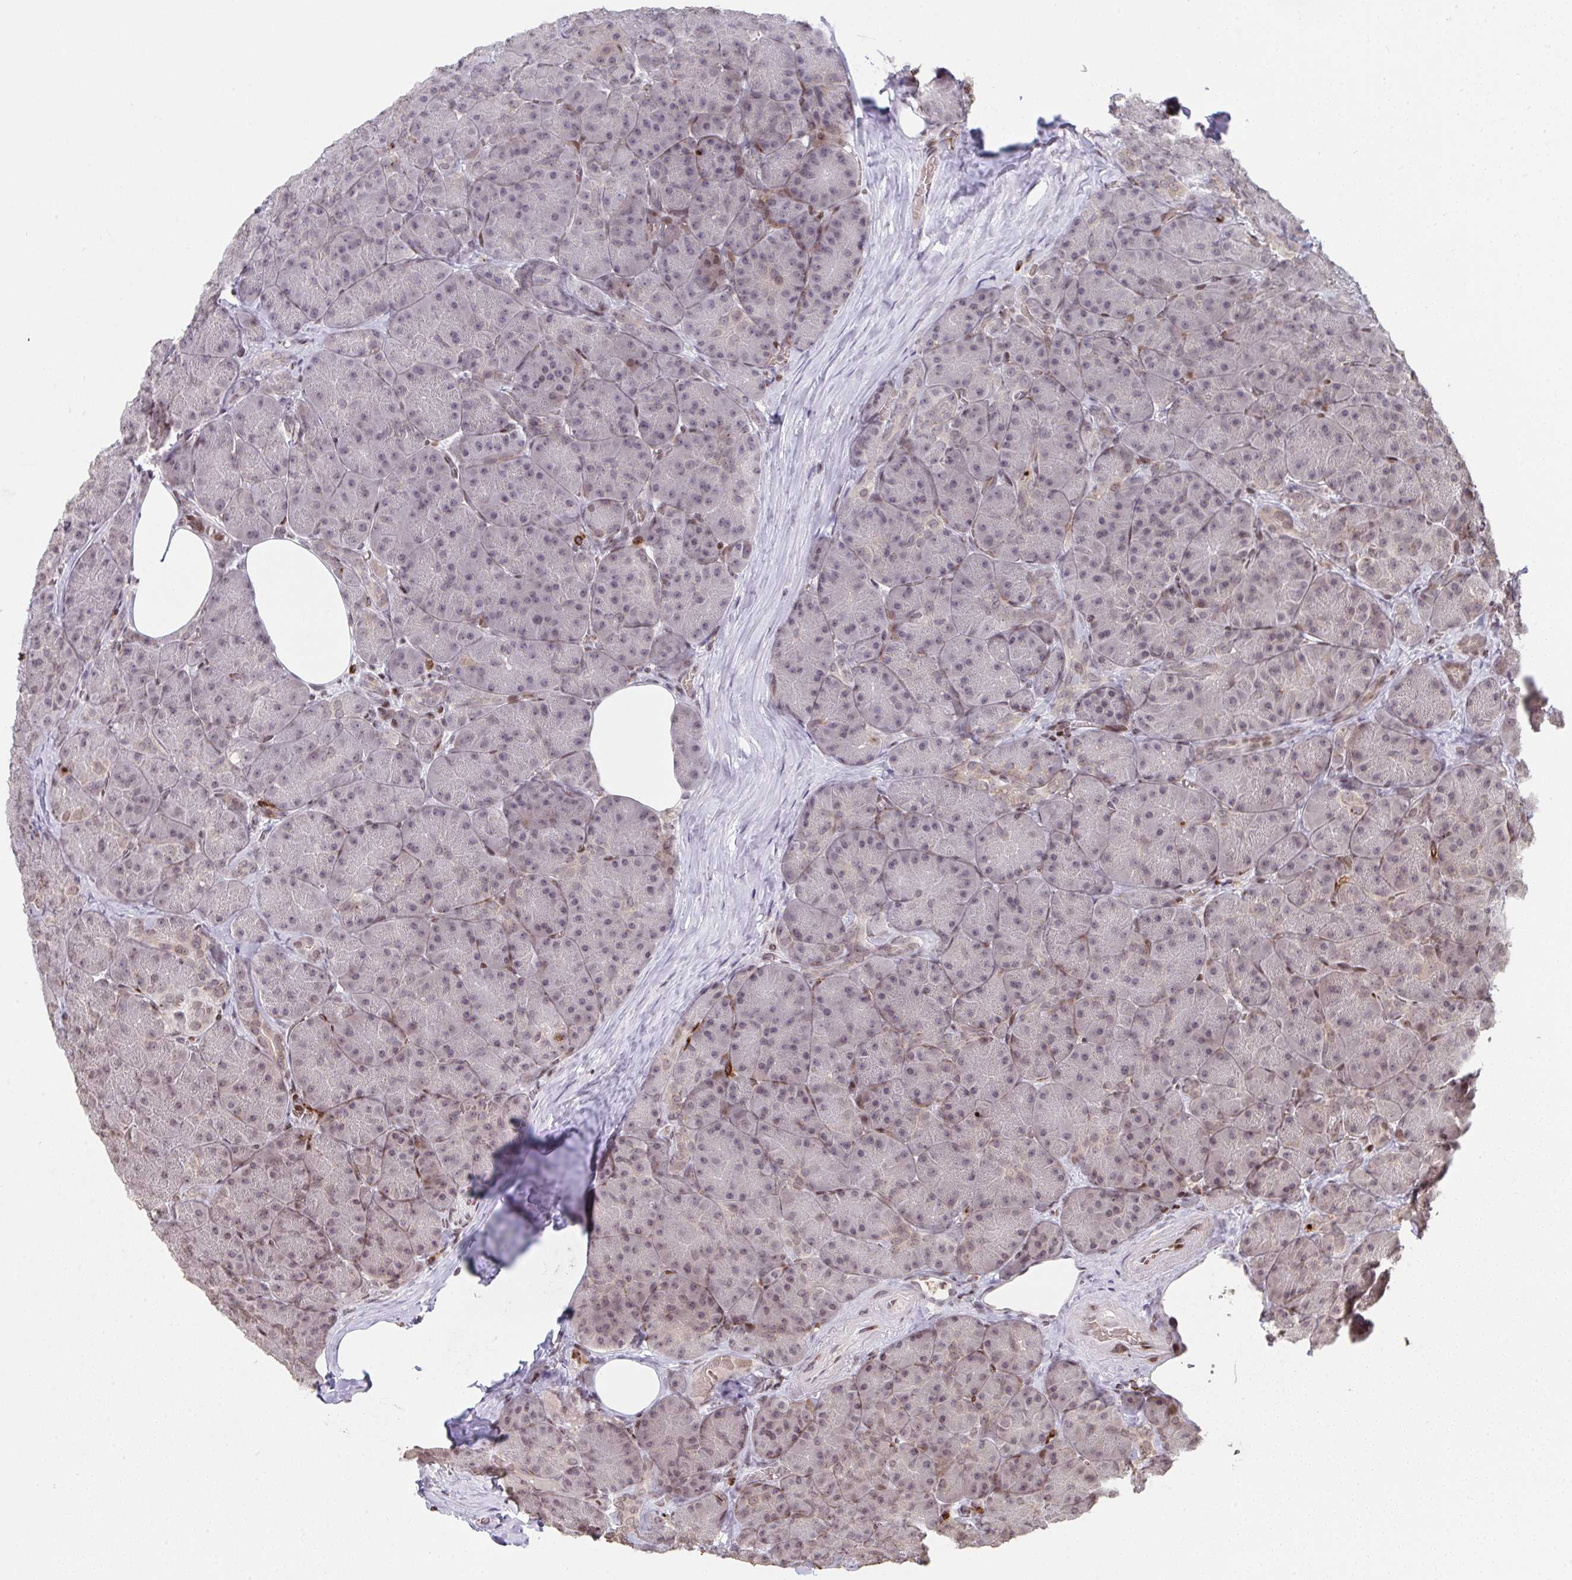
{"staining": {"intensity": "weak", "quantity": "25%-75%", "location": "nuclear"}, "tissue": "pancreas", "cell_type": "Exocrine glandular cells", "image_type": "normal", "snomed": [{"axis": "morphology", "description": "Normal tissue, NOS"}, {"axis": "topography", "description": "Pancreas"}], "caption": "A brown stain labels weak nuclear positivity of a protein in exocrine glandular cells of benign pancreas. Nuclei are stained in blue.", "gene": "NIP7", "patient": {"sex": "male", "age": 57}}